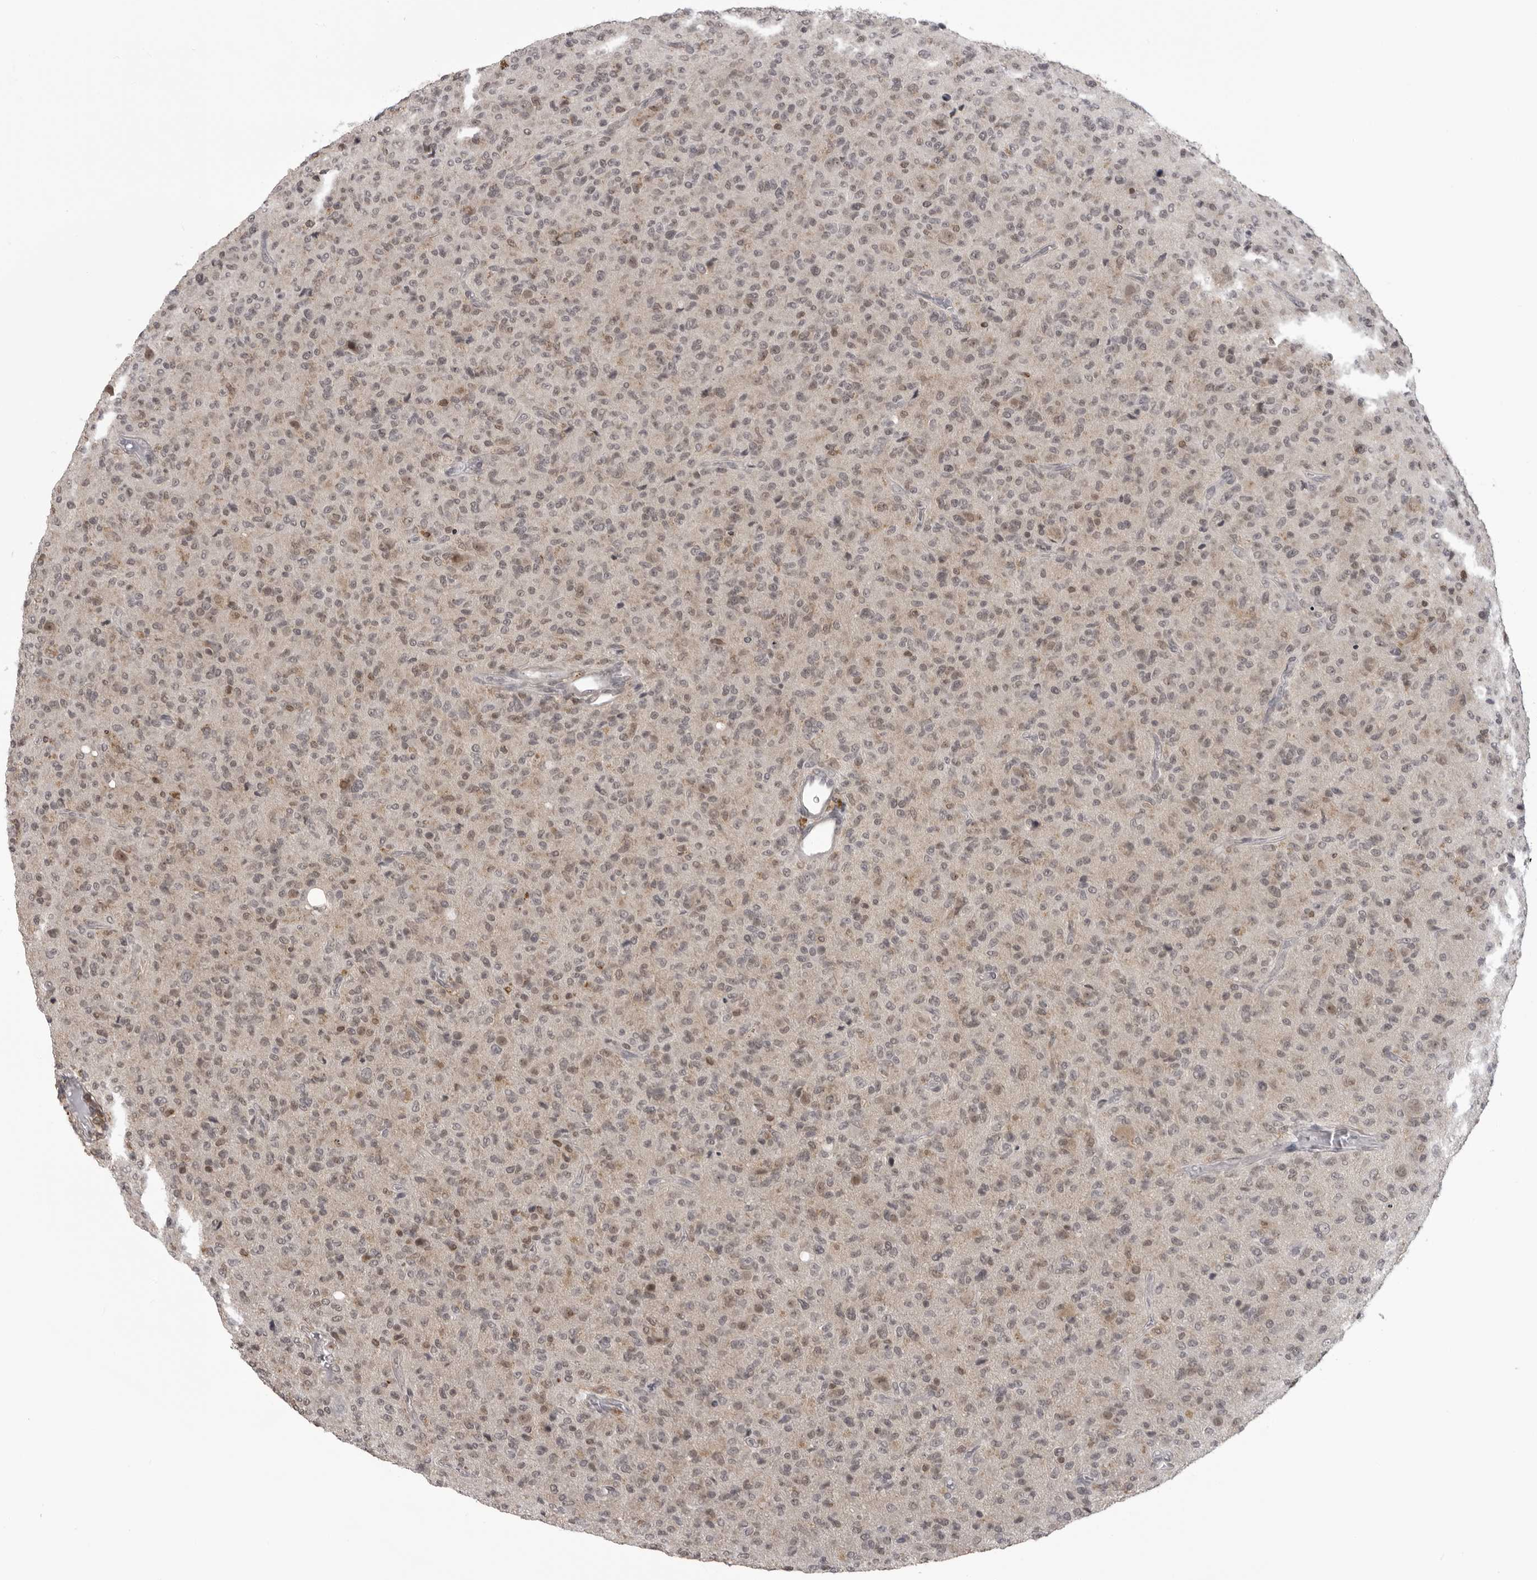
{"staining": {"intensity": "weak", "quantity": ">75%", "location": "nuclear"}, "tissue": "glioma", "cell_type": "Tumor cells", "image_type": "cancer", "snomed": [{"axis": "morphology", "description": "Glioma, malignant, High grade"}, {"axis": "topography", "description": "Brain"}], "caption": "The micrograph shows staining of glioma, revealing weak nuclear protein staining (brown color) within tumor cells.", "gene": "PDCL3", "patient": {"sex": "female", "age": 57}}